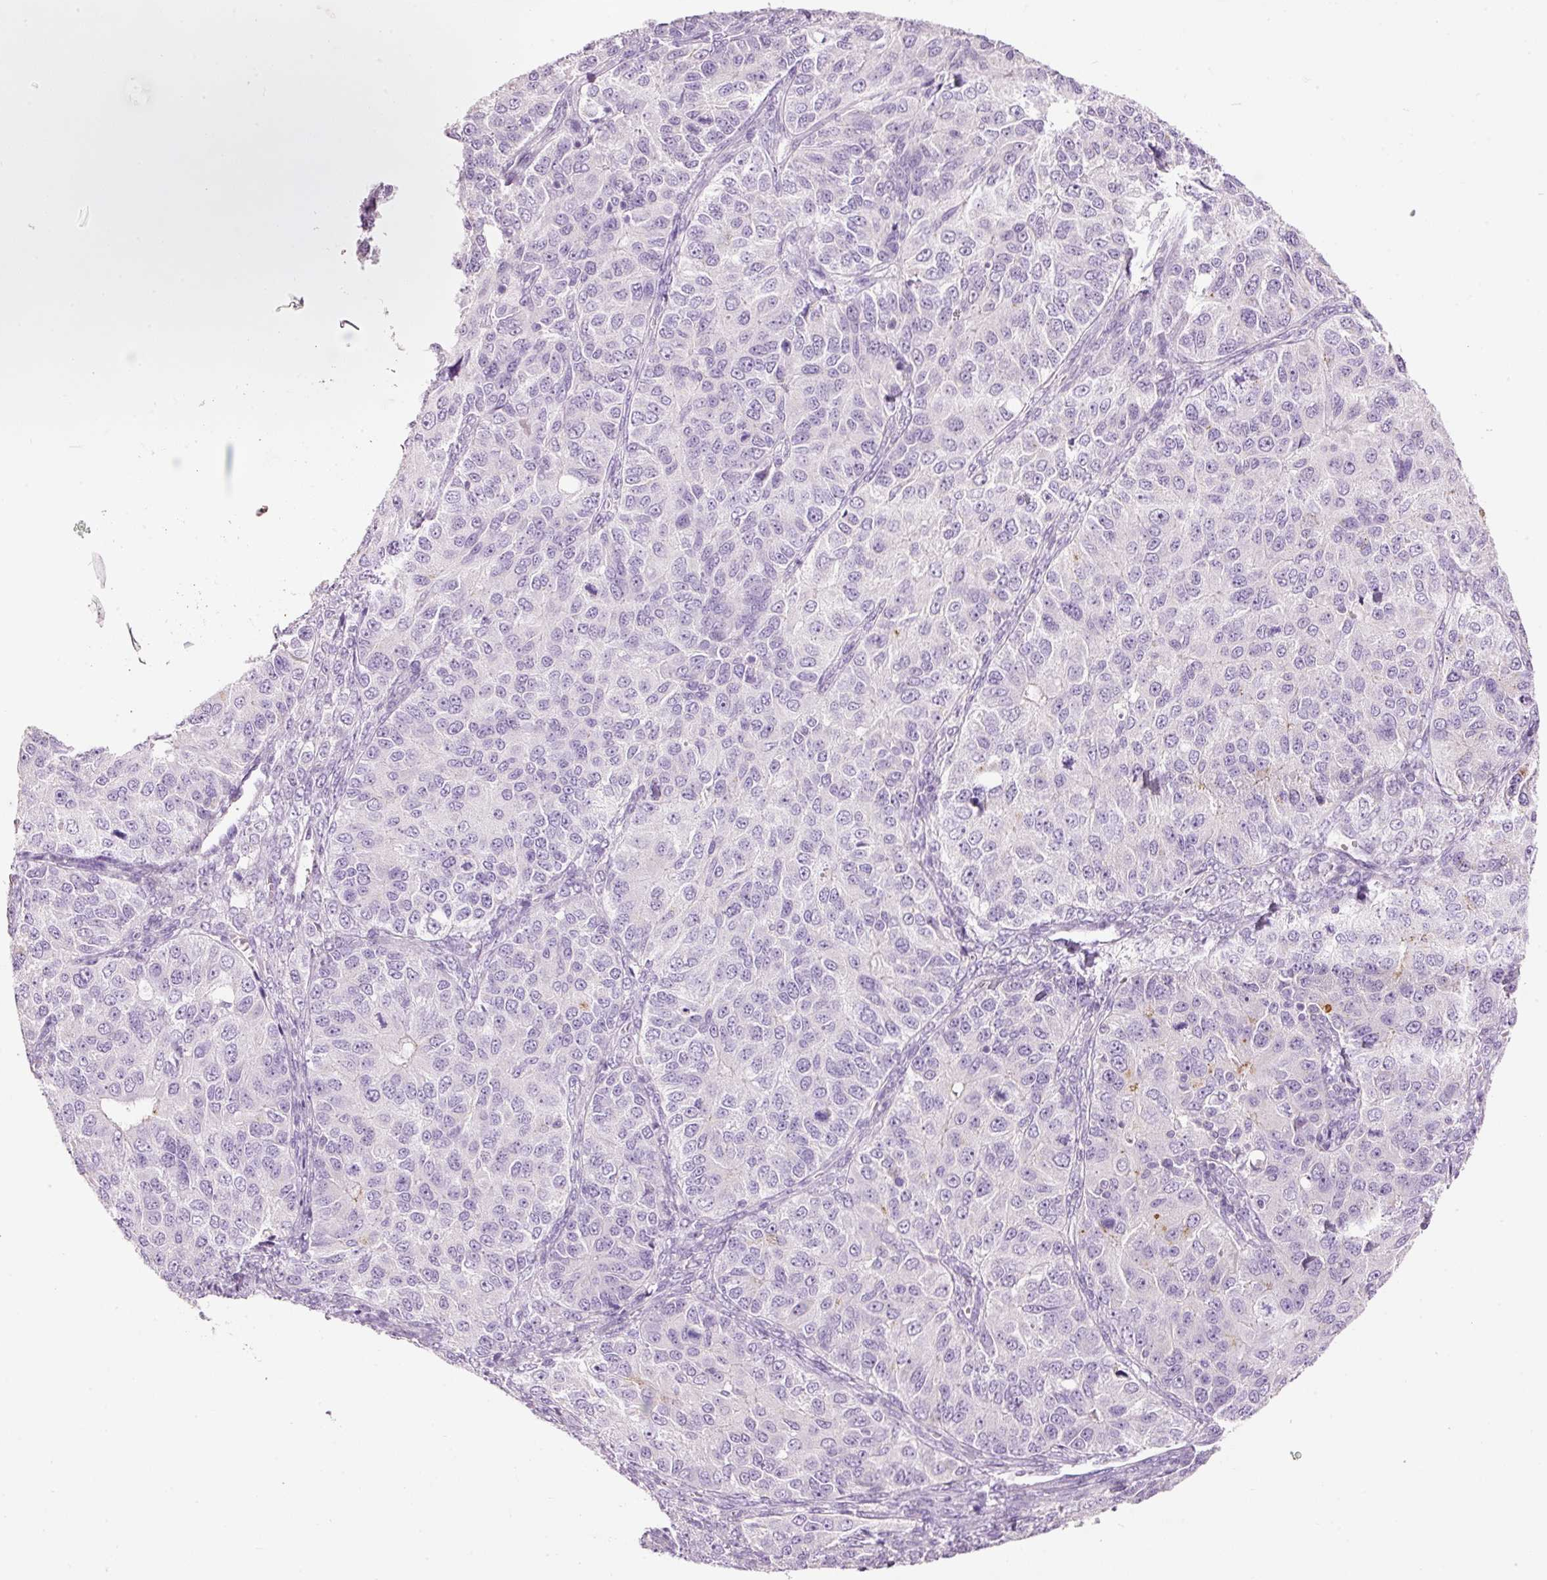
{"staining": {"intensity": "negative", "quantity": "none", "location": "none"}, "tissue": "ovarian cancer", "cell_type": "Tumor cells", "image_type": "cancer", "snomed": [{"axis": "morphology", "description": "Carcinoma, endometroid"}, {"axis": "topography", "description": "Ovary"}], "caption": "Immunohistochemical staining of ovarian cancer shows no significant expression in tumor cells.", "gene": "CMA1", "patient": {"sex": "female", "age": 51}}